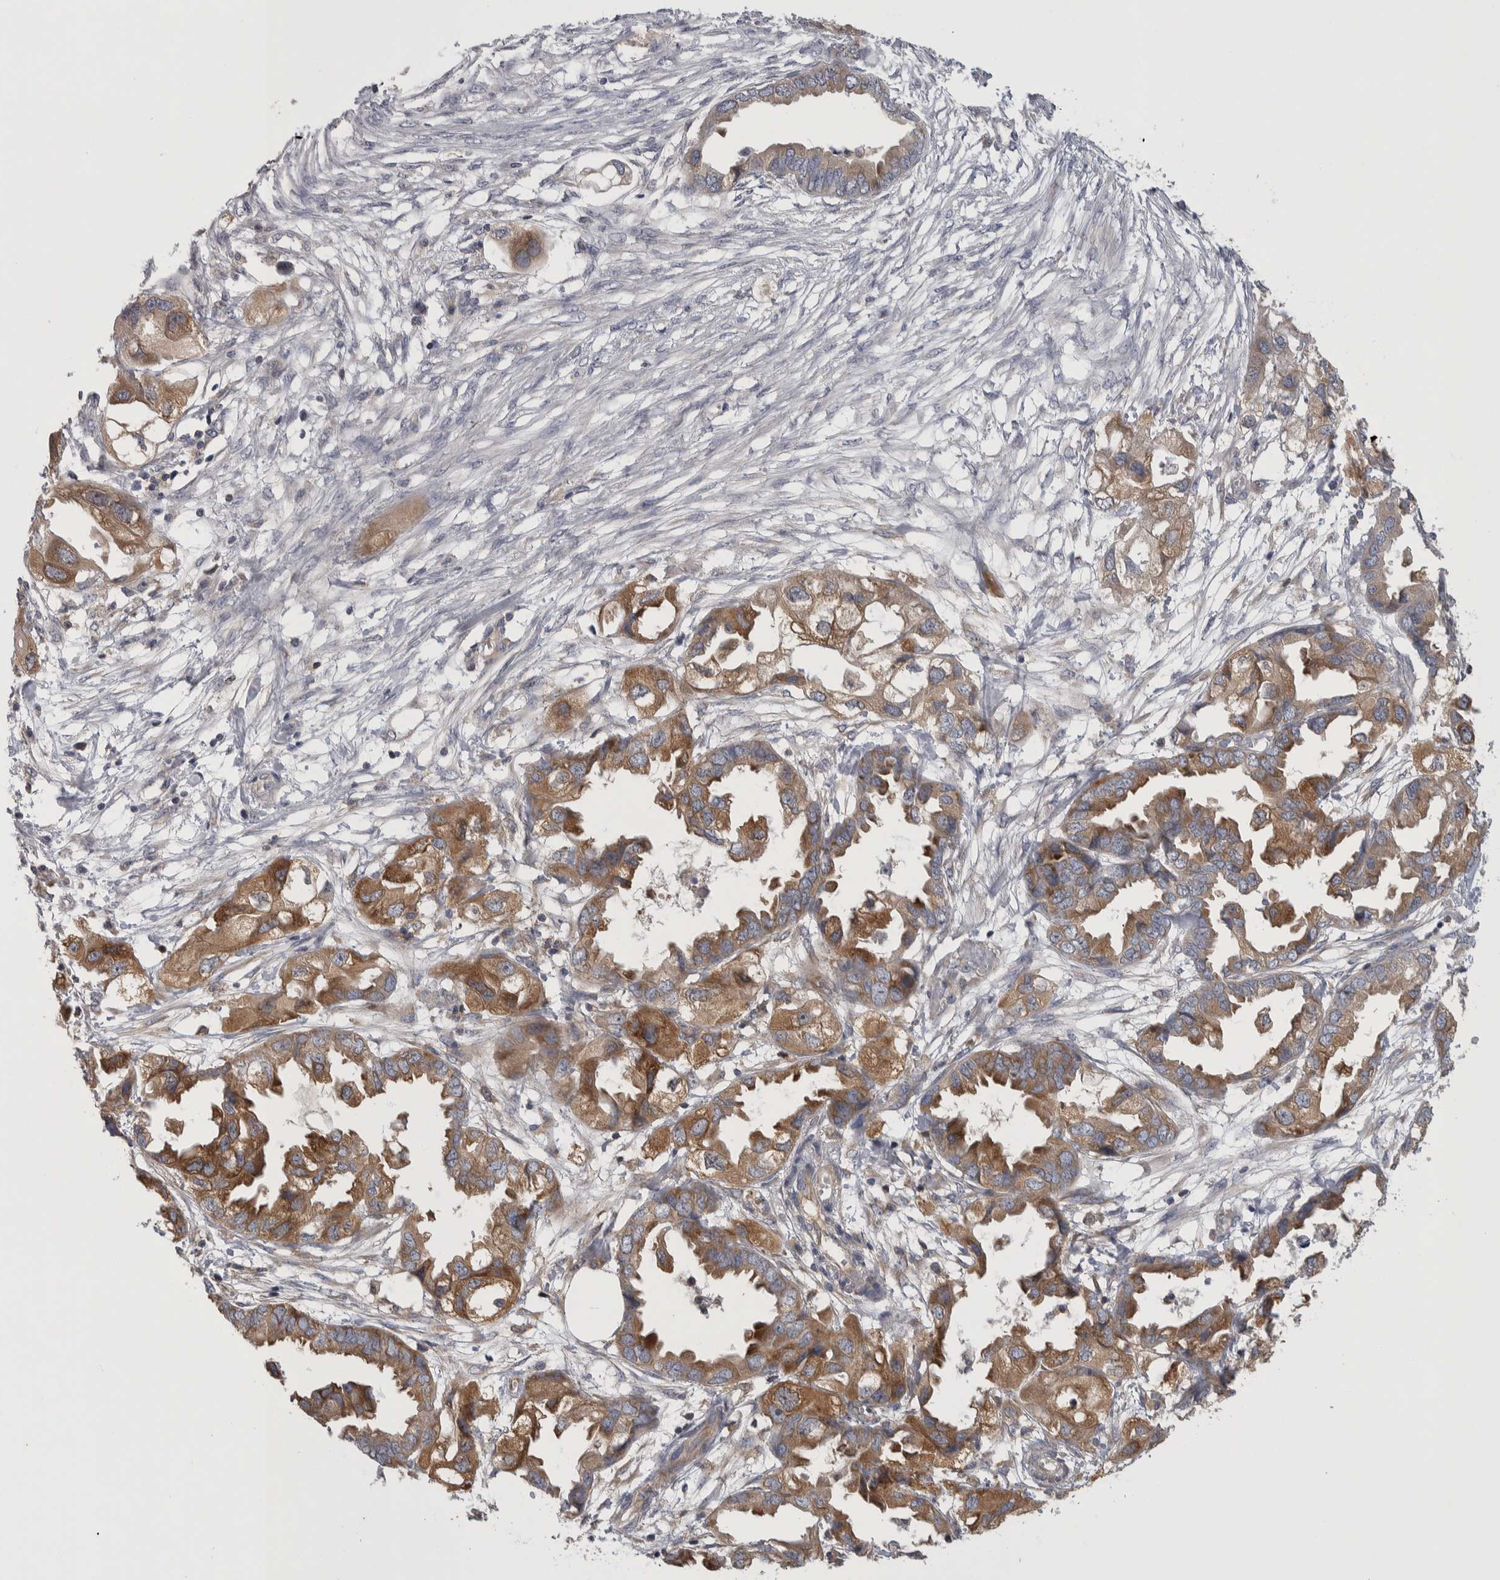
{"staining": {"intensity": "moderate", "quantity": ">75%", "location": "cytoplasmic/membranous"}, "tissue": "endometrial cancer", "cell_type": "Tumor cells", "image_type": "cancer", "snomed": [{"axis": "morphology", "description": "Adenocarcinoma, NOS"}, {"axis": "morphology", "description": "Adenocarcinoma, metastatic, NOS"}, {"axis": "topography", "description": "Adipose tissue"}, {"axis": "topography", "description": "Endometrium"}], "caption": "Endometrial cancer stained for a protein (brown) shows moderate cytoplasmic/membranous positive positivity in approximately >75% of tumor cells.", "gene": "NFKB2", "patient": {"sex": "female", "age": 67}}